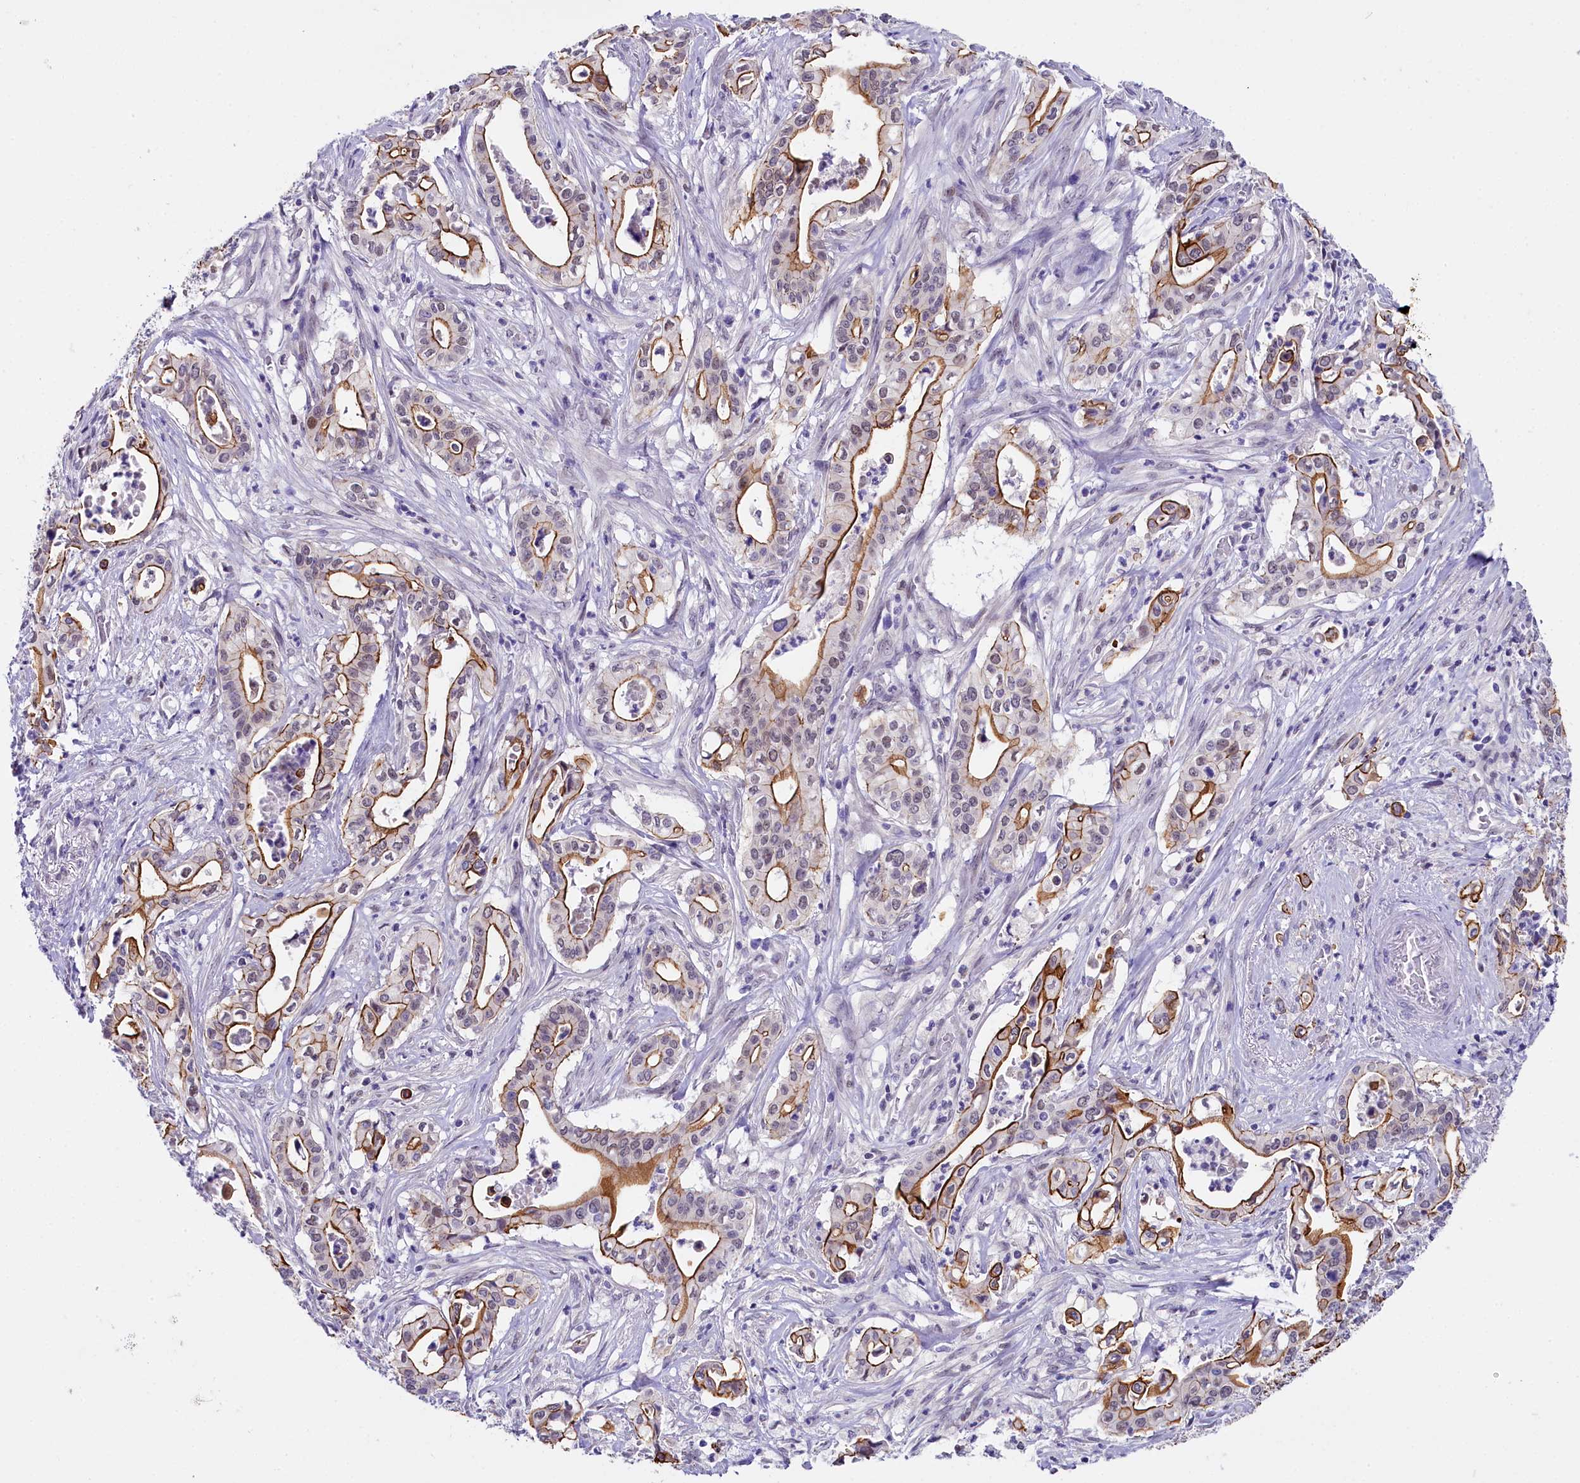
{"staining": {"intensity": "strong", "quantity": "25%-75%", "location": "cytoplasmic/membranous"}, "tissue": "pancreatic cancer", "cell_type": "Tumor cells", "image_type": "cancer", "snomed": [{"axis": "morphology", "description": "Adenocarcinoma, NOS"}, {"axis": "topography", "description": "Pancreas"}], "caption": "Tumor cells reveal strong cytoplasmic/membranous staining in approximately 25%-75% of cells in pancreatic adenocarcinoma.", "gene": "OSGEP", "patient": {"sex": "female", "age": 77}}